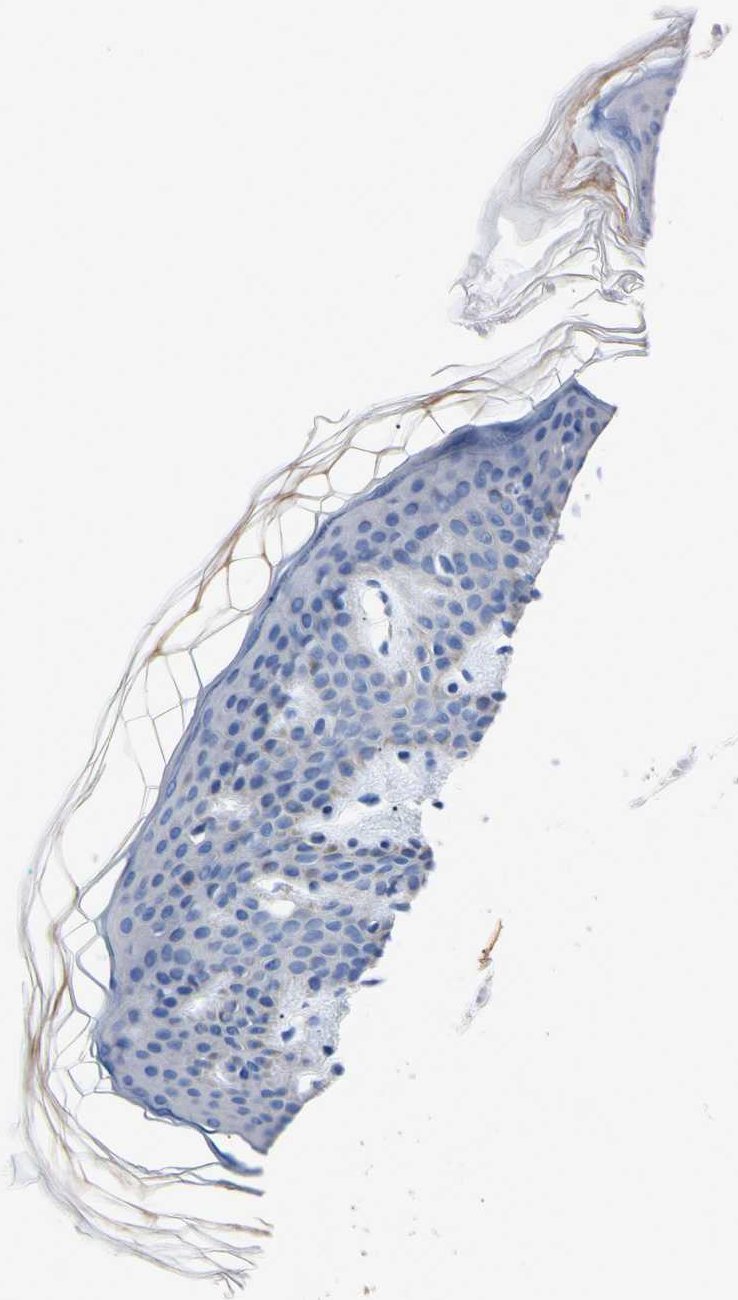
{"staining": {"intensity": "negative", "quantity": "none", "location": "none"}, "tissue": "skin", "cell_type": "Fibroblasts", "image_type": "normal", "snomed": [{"axis": "morphology", "description": "Normal tissue, NOS"}, {"axis": "topography", "description": "Skin"}], "caption": "Histopathology image shows no significant protein expression in fibroblasts of normal skin.", "gene": "PNKD", "patient": {"sex": "female", "age": 17}}